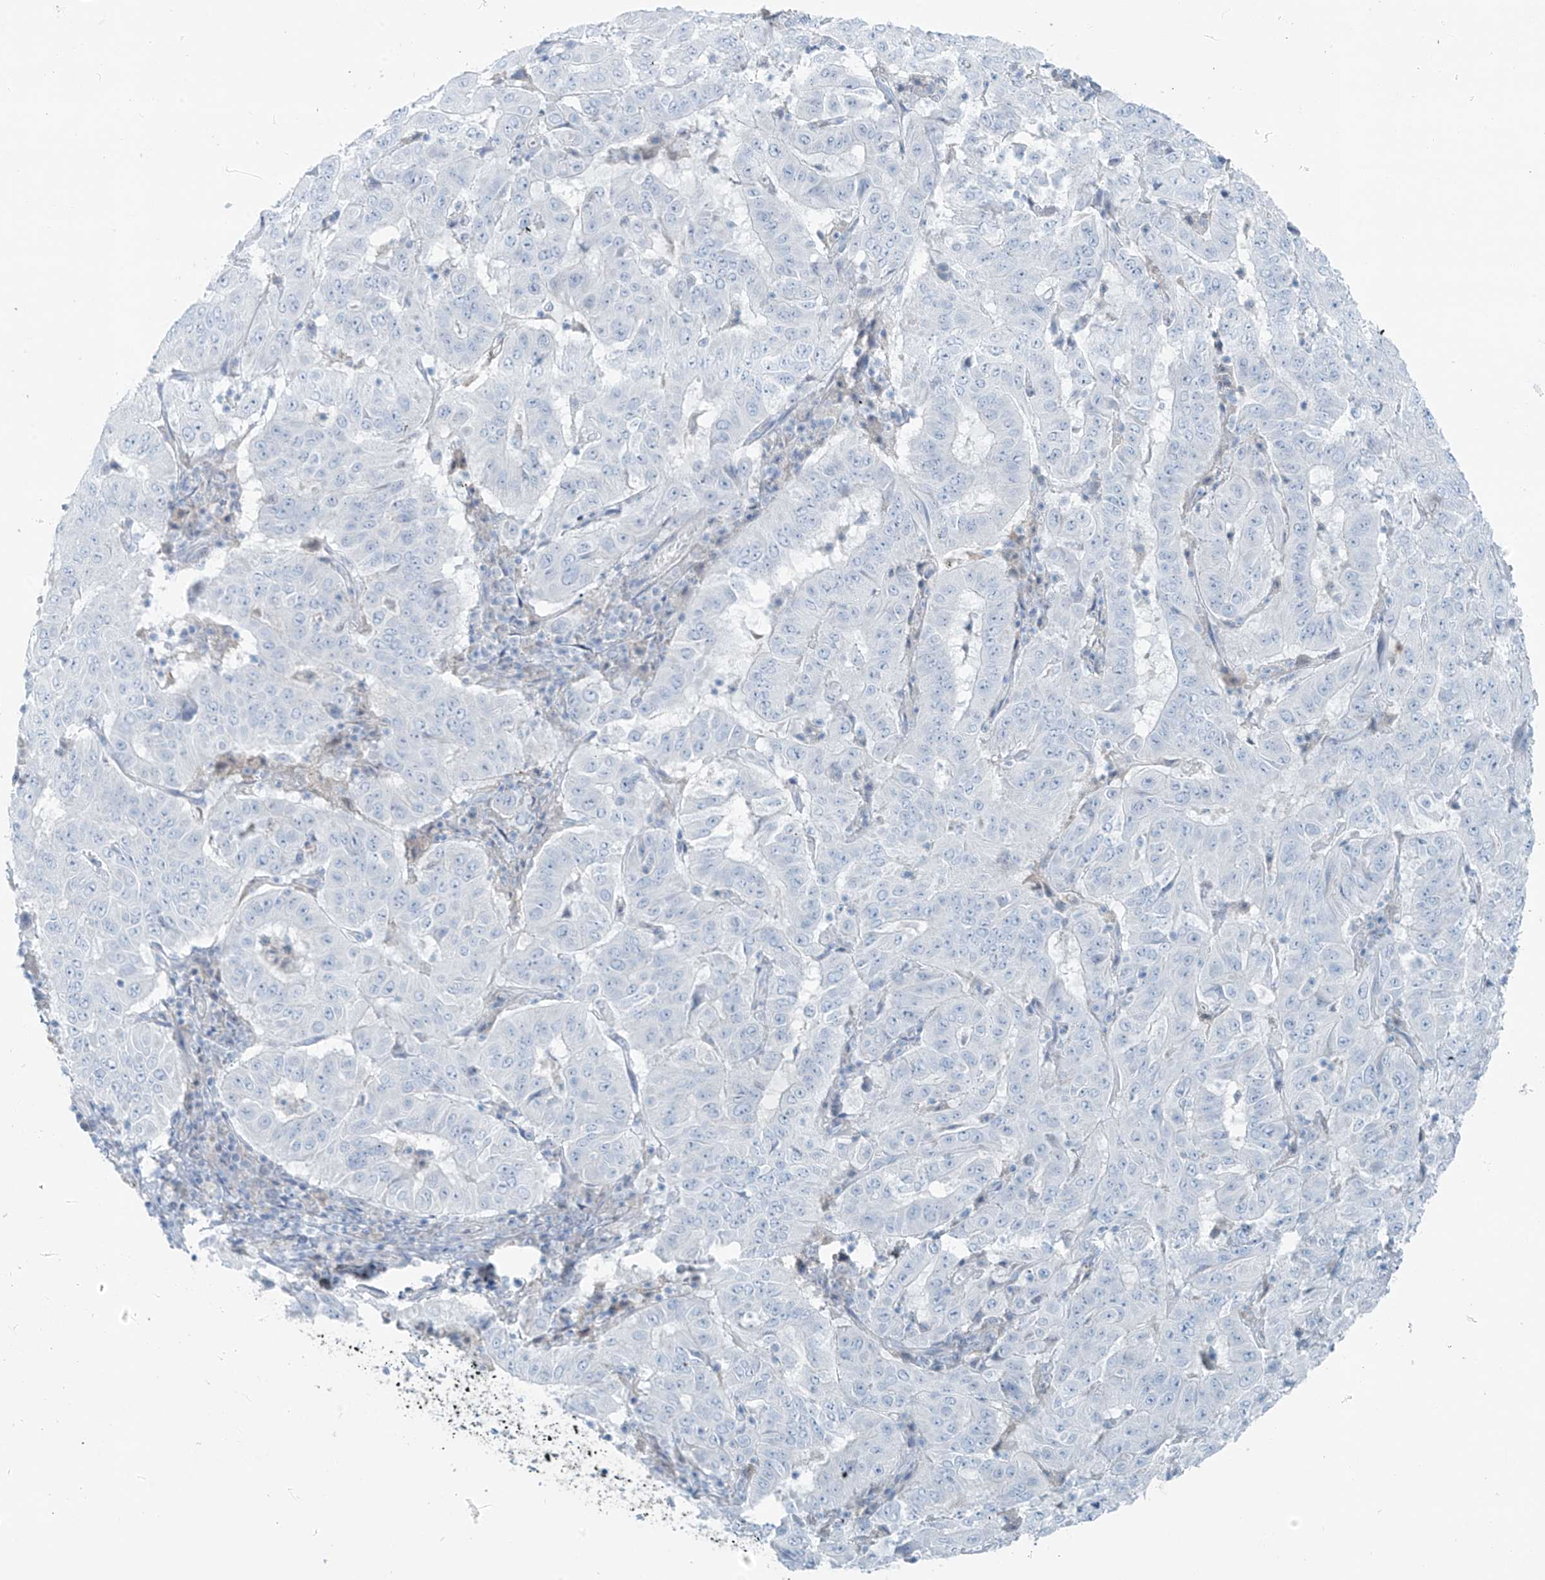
{"staining": {"intensity": "negative", "quantity": "none", "location": "none"}, "tissue": "pancreatic cancer", "cell_type": "Tumor cells", "image_type": "cancer", "snomed": [{"axis": "morphology", "description": "Adenocarcinoma, NOS"}, {"axis": "topography", "description": "Pancreas"}], "caption": "Protein analysis of pancreatic cancer (adenocarcinoma) shows no significant positivity in tumor cells.", "gene": "SLC25A43", "patient": {"sex": "male", "age": 63}}